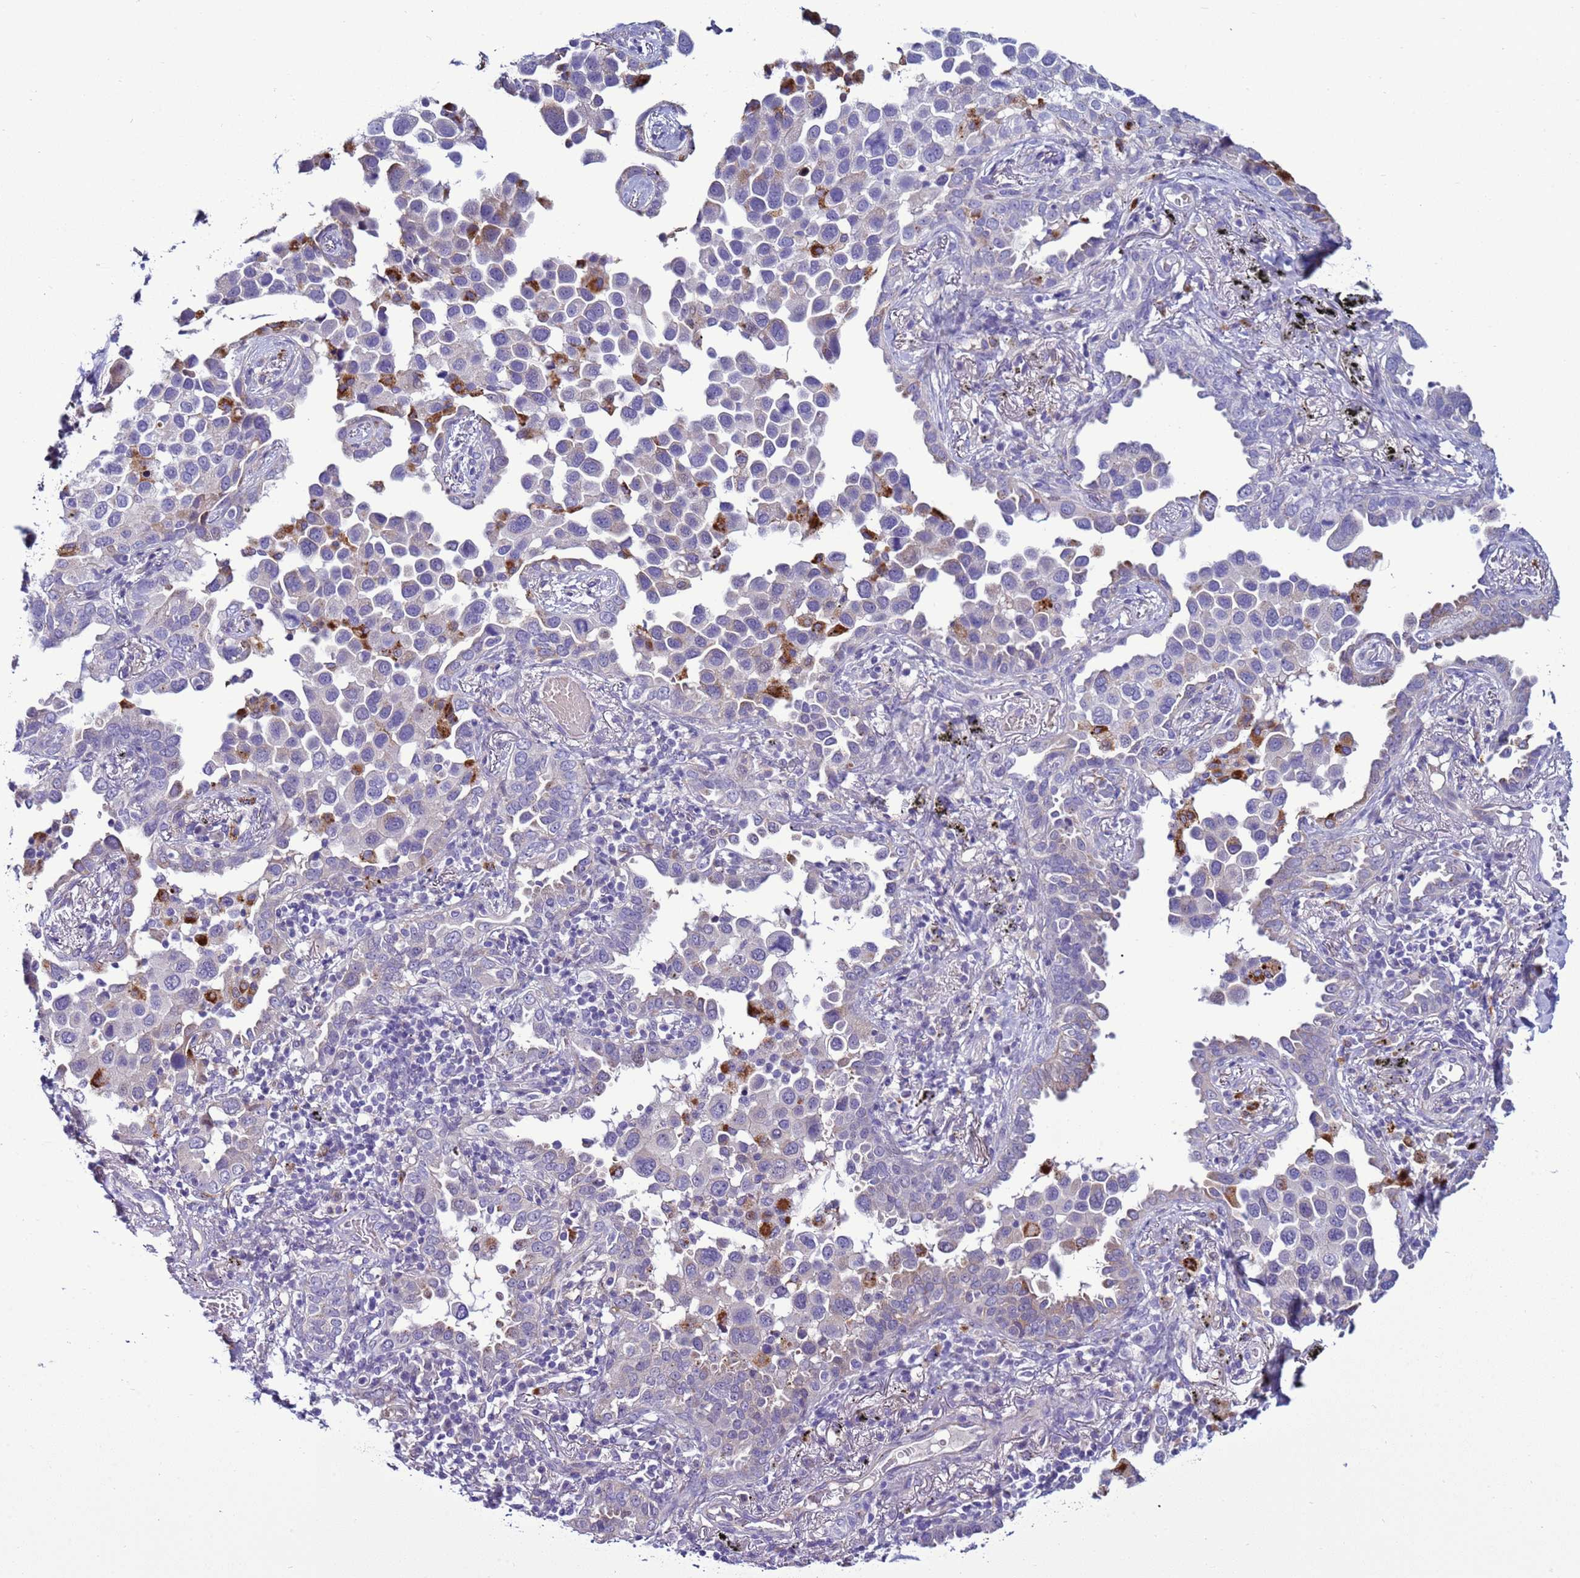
{"staining": {"intensity": "moderate", "quantity": "<25%", "location": "cytoplasmic/membranous"}, "tissue": "lung cancer", "cell_type": "Tumor cells", "image_type": "cancer", "snomed": [{"axis": "morphology", "description": "Adenocarcinoma, NOS"}, {"axis": "topography", "description": "Lung"}], "caption": "This is an image of IHC staining of lung cancer, which shows moderate positivity in the cytoplasmic/membranous of tumor cells.", "gene": "NAT2", "patient": {"sex": "male", "age": 67}}